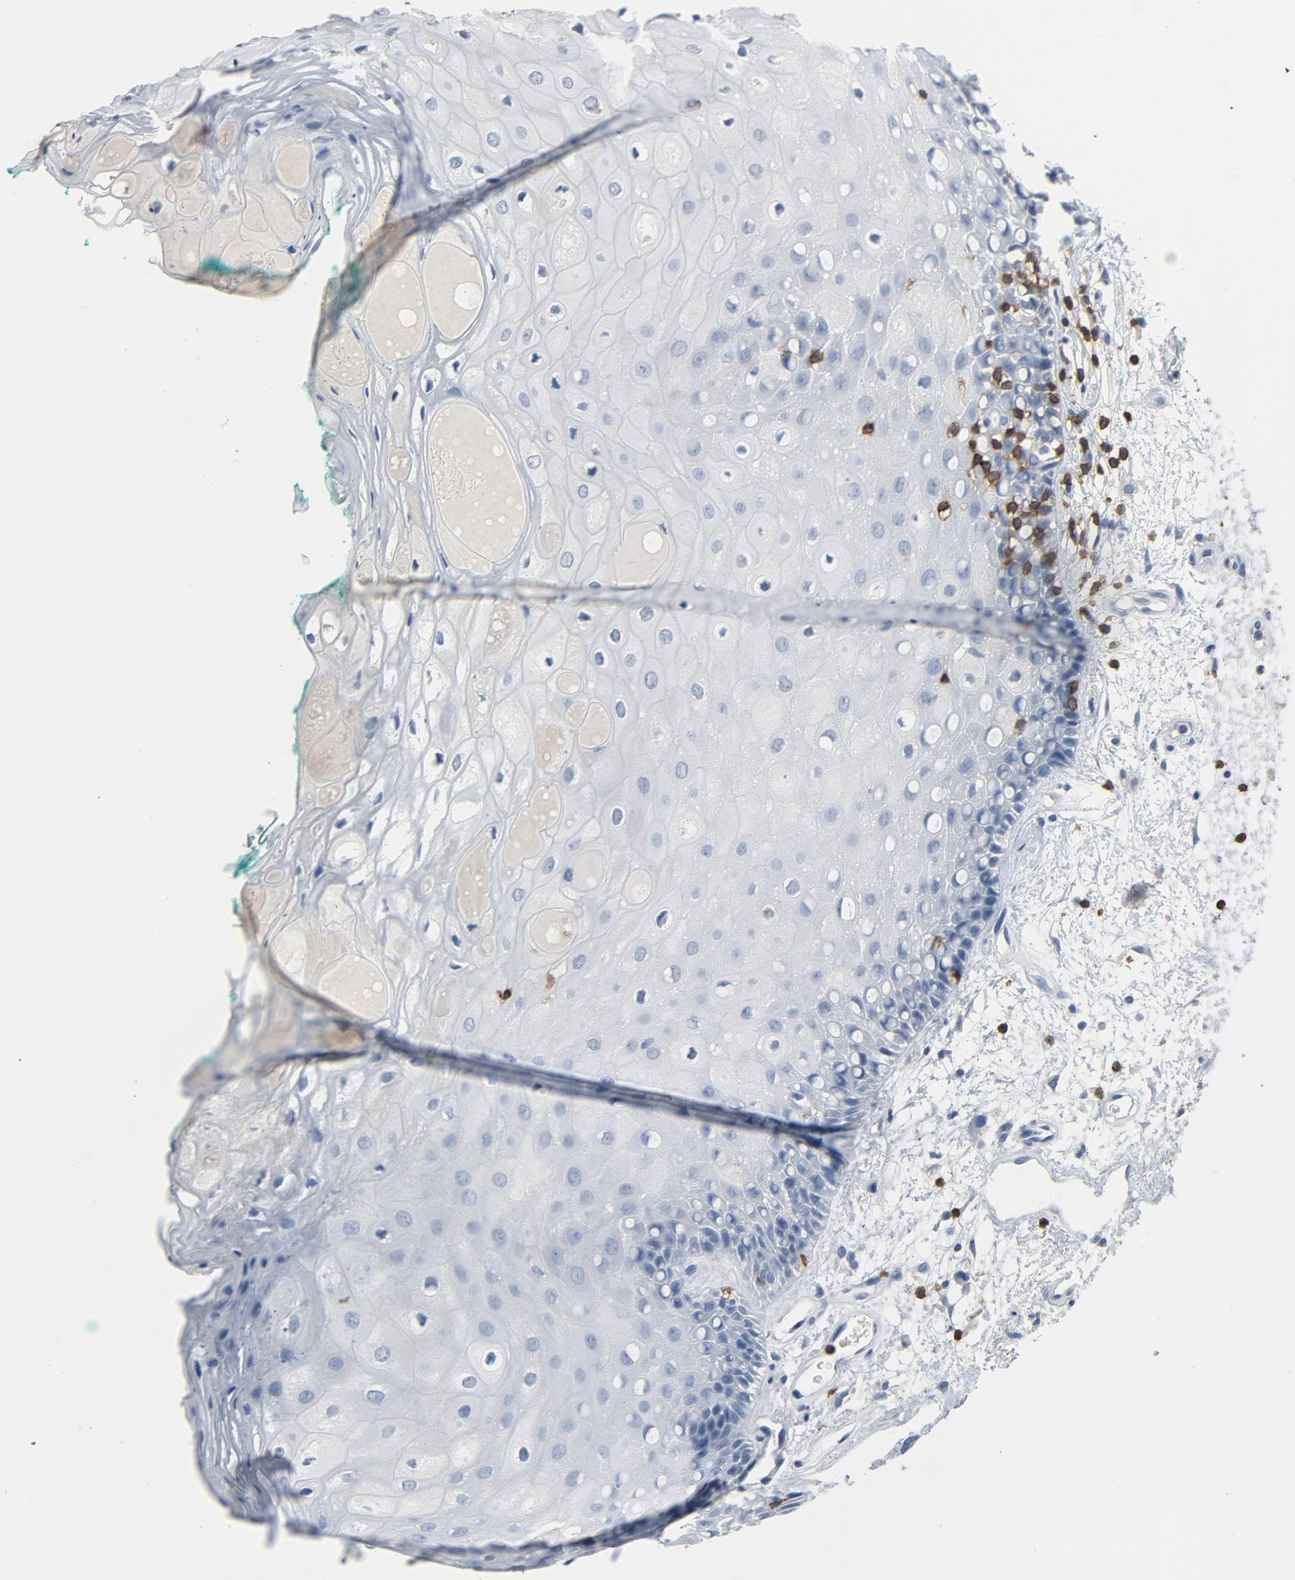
{"staining": {"intensity": "negative", "quantity": "none", "location": "none"}, "tissue": "oral mucosa", "cell_type": "Squamous epithelial cells", "image_type": "normal", "snomed": [{"axis": "morphology", "description": "Normal tissue, NOS"}, {"axis": "morphology", "description": "Squamous cell carcinoma, NOS"}, {"axis": "topography", "description": "Skeletal muscle"}, {"axis": "topography", "description": "Oral tissue"}, {"axis": "topography", "description": "Head-Neck"}], "caption": "The photomicrograph reveals no staining of squamous epithelial cells in normal oral mucosa. (Immunohistochemistry (ihc), brightfield microscopy, high magnification).", "gene": "LCK", "patient": {"sex": "female", "age": 84}}